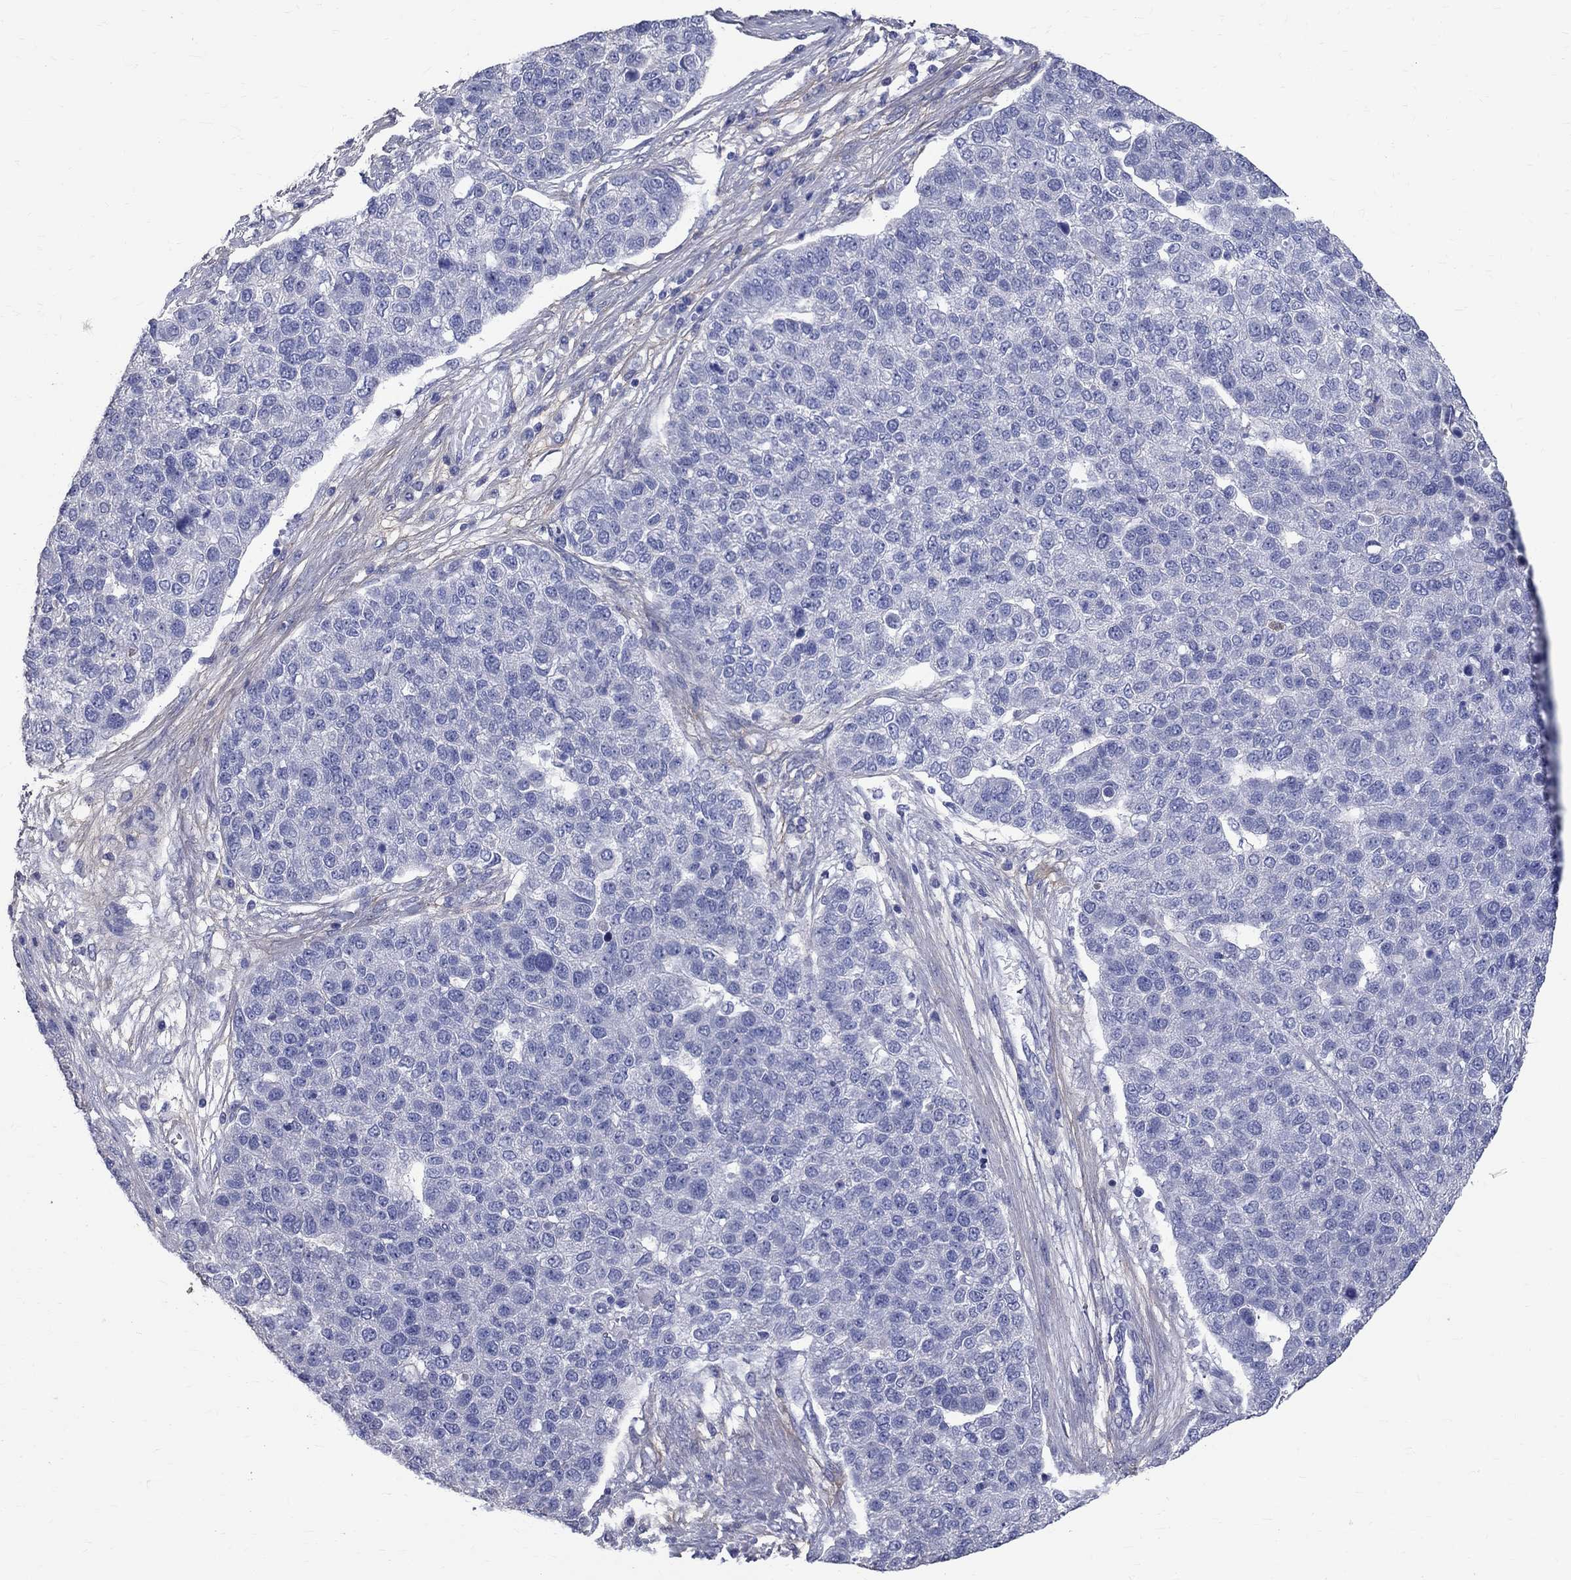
{"staining": {"intensity": "negative", "quantity": "none", "location": "none"}, "tissue": "pancreatic cancer", "cell_type": "Tumor cells", "image_type": "cancer", "snomed": [{"axis": "morphology", "description": "Adenocarcinoma, NOS"}, {"axis": "topography", "description": "Pancreas"}], "caption": "This is an immunohistochemistry (IHC) photomicrograph of pancreatic cancer (adenocarcinoma). There is no staining in tumor cells.", "gene": "ANXA10", "patient": {"sex": "female", "age": 61}}